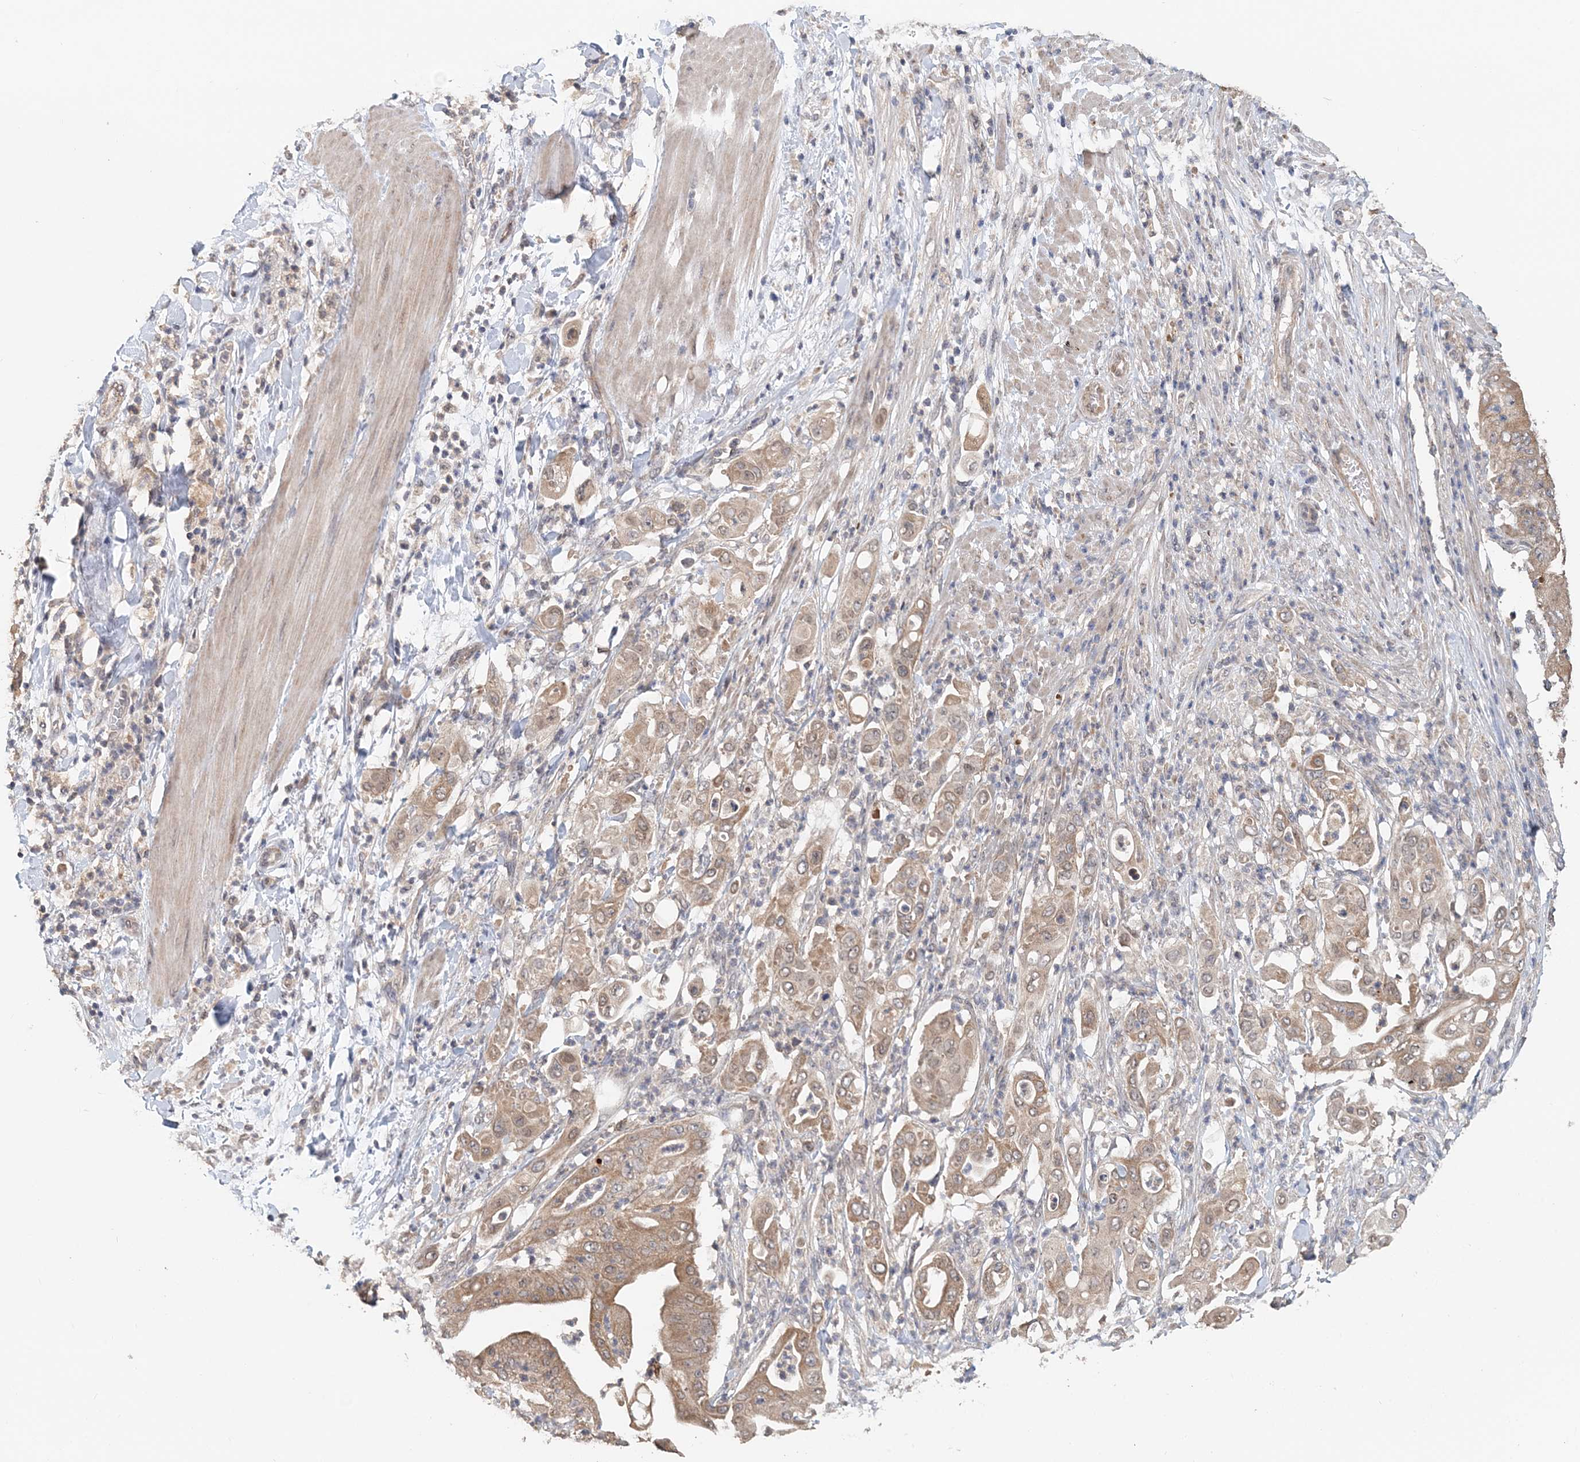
{"staining": {"intensity": "moderate", "quantity": ">75%", "location": "cytoplasmic/membranous"}, "tissue": "pancreatic cancer", "cell_type": "Tumor cells", "image_type": "cancer", "snomed": [{"axis": "morphology", "description": "Adenocarcinoma, NOS"}, {"axis": "topography", "description": "Pancreas"}], "caption": "Pancreatic adenocarcinoma tissue shows moderate cytoplasmic/membranous staining in about >75% of tumor cells, visualized by immunohistochemistry. Using DAB (brown) and hematoxylin (blue) stains, captured at high magnification using brightfield microscopy.", "gene": "FBXO38", "patient": {"sex": "female", "age": 77}}